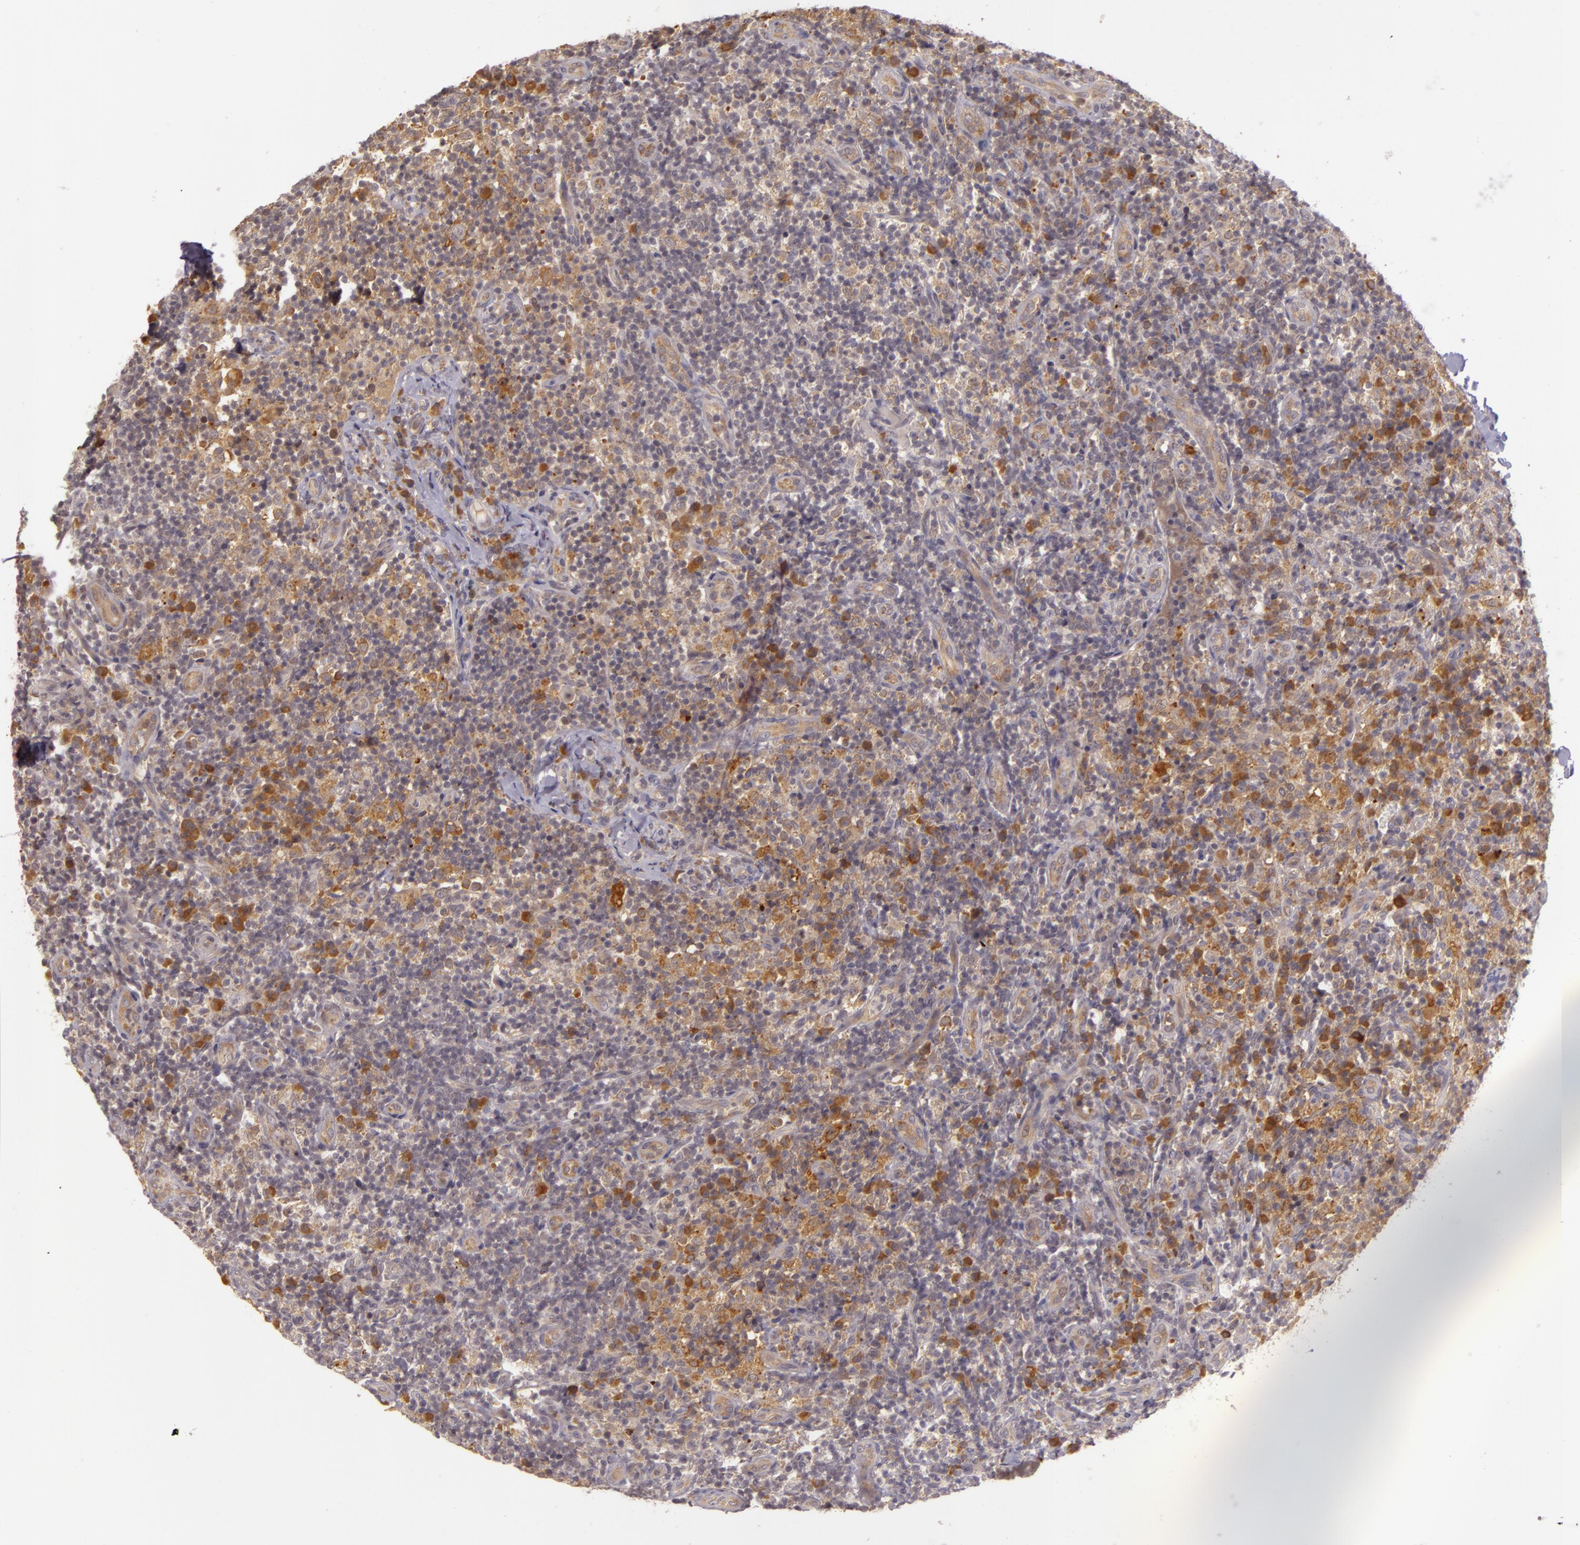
{"staining": {"intensity": "negative", "quantity": "none", "location": "none"}, "tissue": "lymph node", "cell_type": "Germinal center cells", "image_type": "normal", "snomed": [{"axis": "morphology", "description": "Normal tissue, NOS"}, {"axis": "morphology", "description": "Inflammation, NOS"}, {"axis": "topography", "description": "Lymph node"}], "caption": "This is an immunohistochemistry photomicrograph of unremarkable lymph node. There is no positivity in germinal center cells.", "gene": "PPP1R3F", "patient": {"sex": "male", "age": 46}}